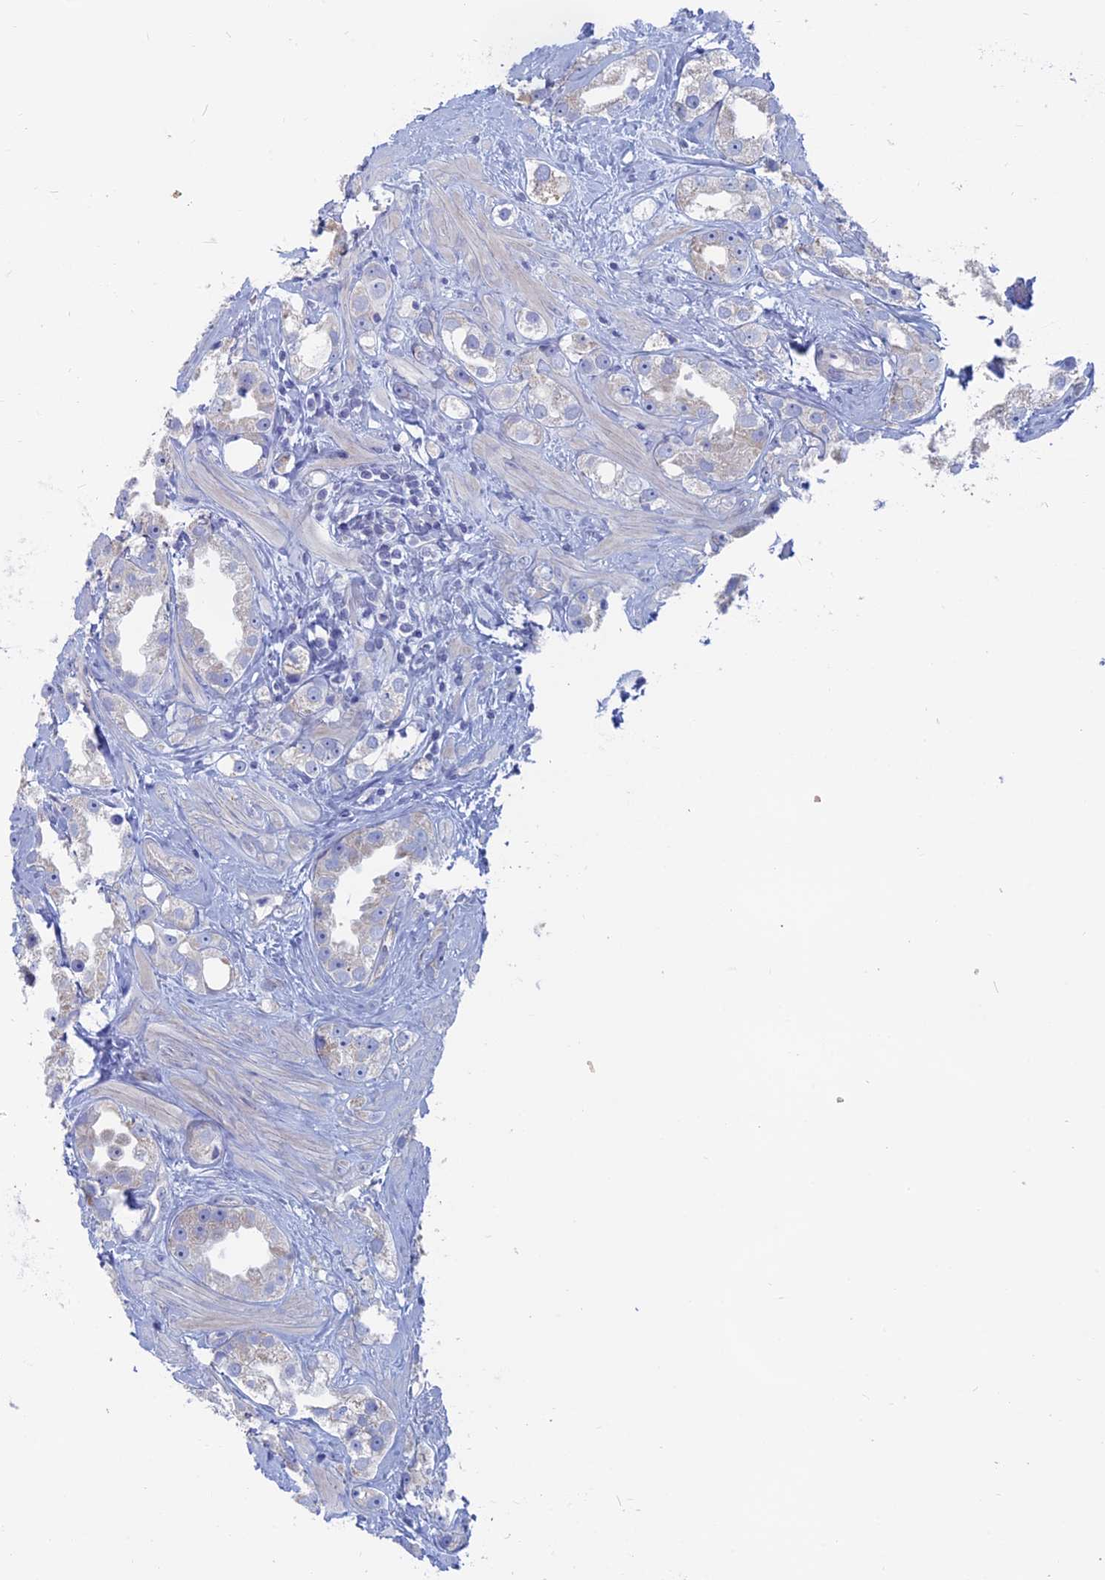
{"staining": {"intensity": "weak", "quantity": "<25%", "location": "cytoplasmic/membranous"}, "tissue": "prostate cancer", "cell_type": "Tumor cells", "image_type": "cancer", "snomed": [{"axis": "morphology", "description": "Adenocarcinoma, NOS"}, {"axis": "topography", "description": "Prostate"}], "caption": "The micrograph exhibits no staining of tumor cells in adenocarcinoma (prostate).", "gene": "TBC1D30", "patient": {"sex": "male", "age": 79}}